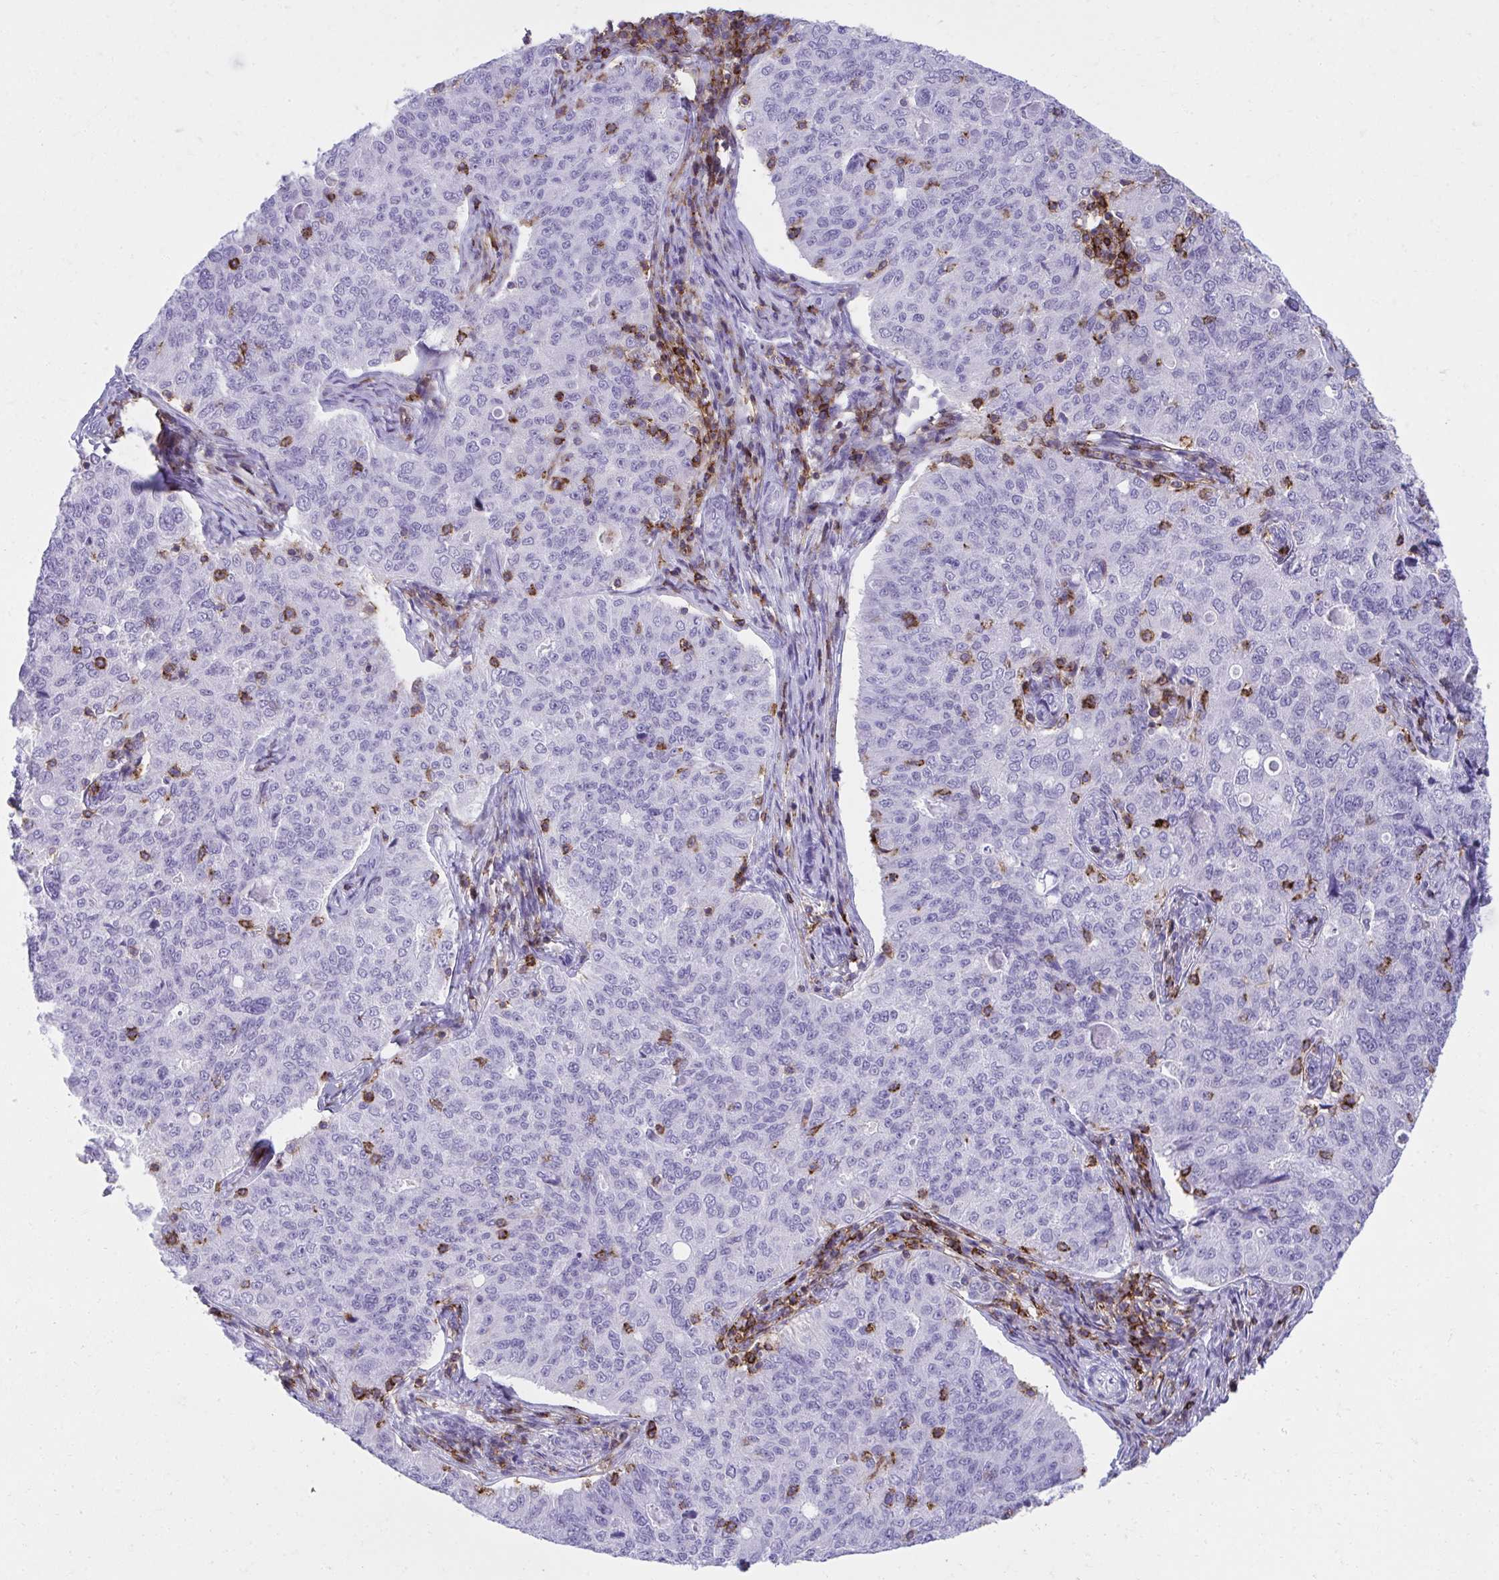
{"staining": {"intensity": "negative", "quantity": "none", "location": "none"}, "tissue": "endometrial cancer", "cell_type": "Tumor cells", "image_type": "cancer", "snomed": [{"axis": "morphology", "description": "Adenocarcinoma, NOS"}, {"axis": "topography", "description": "Endometrium"}], "caption": "Protein analysis of endometrial adenocarcinoma demonstrates no significant staining in tumor cells.", "gene": "SPN", "patient": {"sex": "female", "age": 43}}